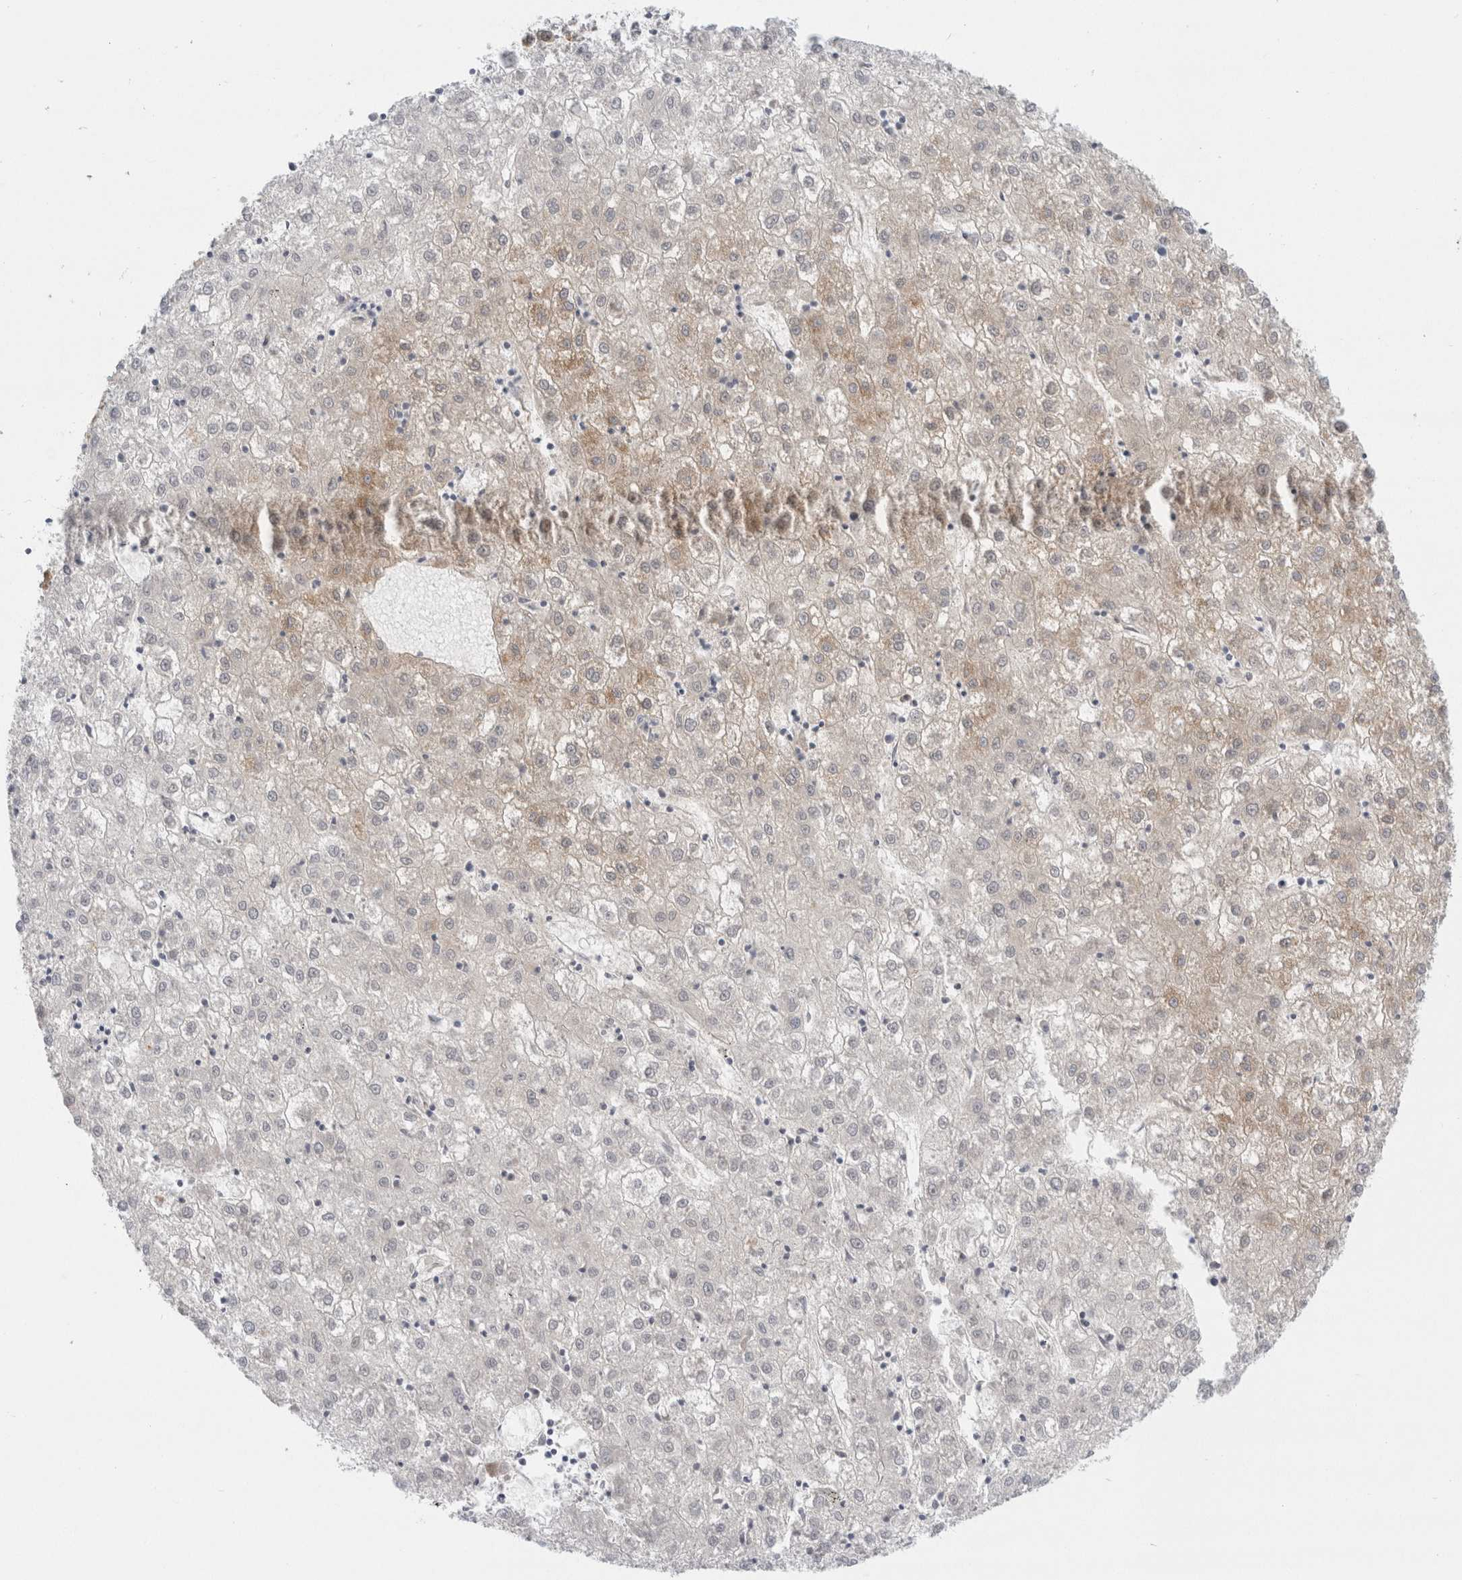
{"staining": {"intensity": "moderate", "quantity": "<25%", "location": "cytoplasmic/membranous"}, "tissue": "liver cancer", "cell_type": "Tumor cells", "image_type": "cancer", "snomed": [{"axis": "morphology", "description": "Carcinoma, Hepatocellular, NOS"}, {"axis": "topography", "description": "Liver"}], "caption": "Immunohistochemical staining of human hepatocellular carcinoma (liver) shows moderate cytoplasmic/membranous protein expression in approximately <25% of tumor cells. (DAB (3,3'-diaminobenzidine) IHC, brown staining for protein, blue staining for nuclei).", "gene": "FAHD1", "patient": {"sex": "male", "age": 72}}